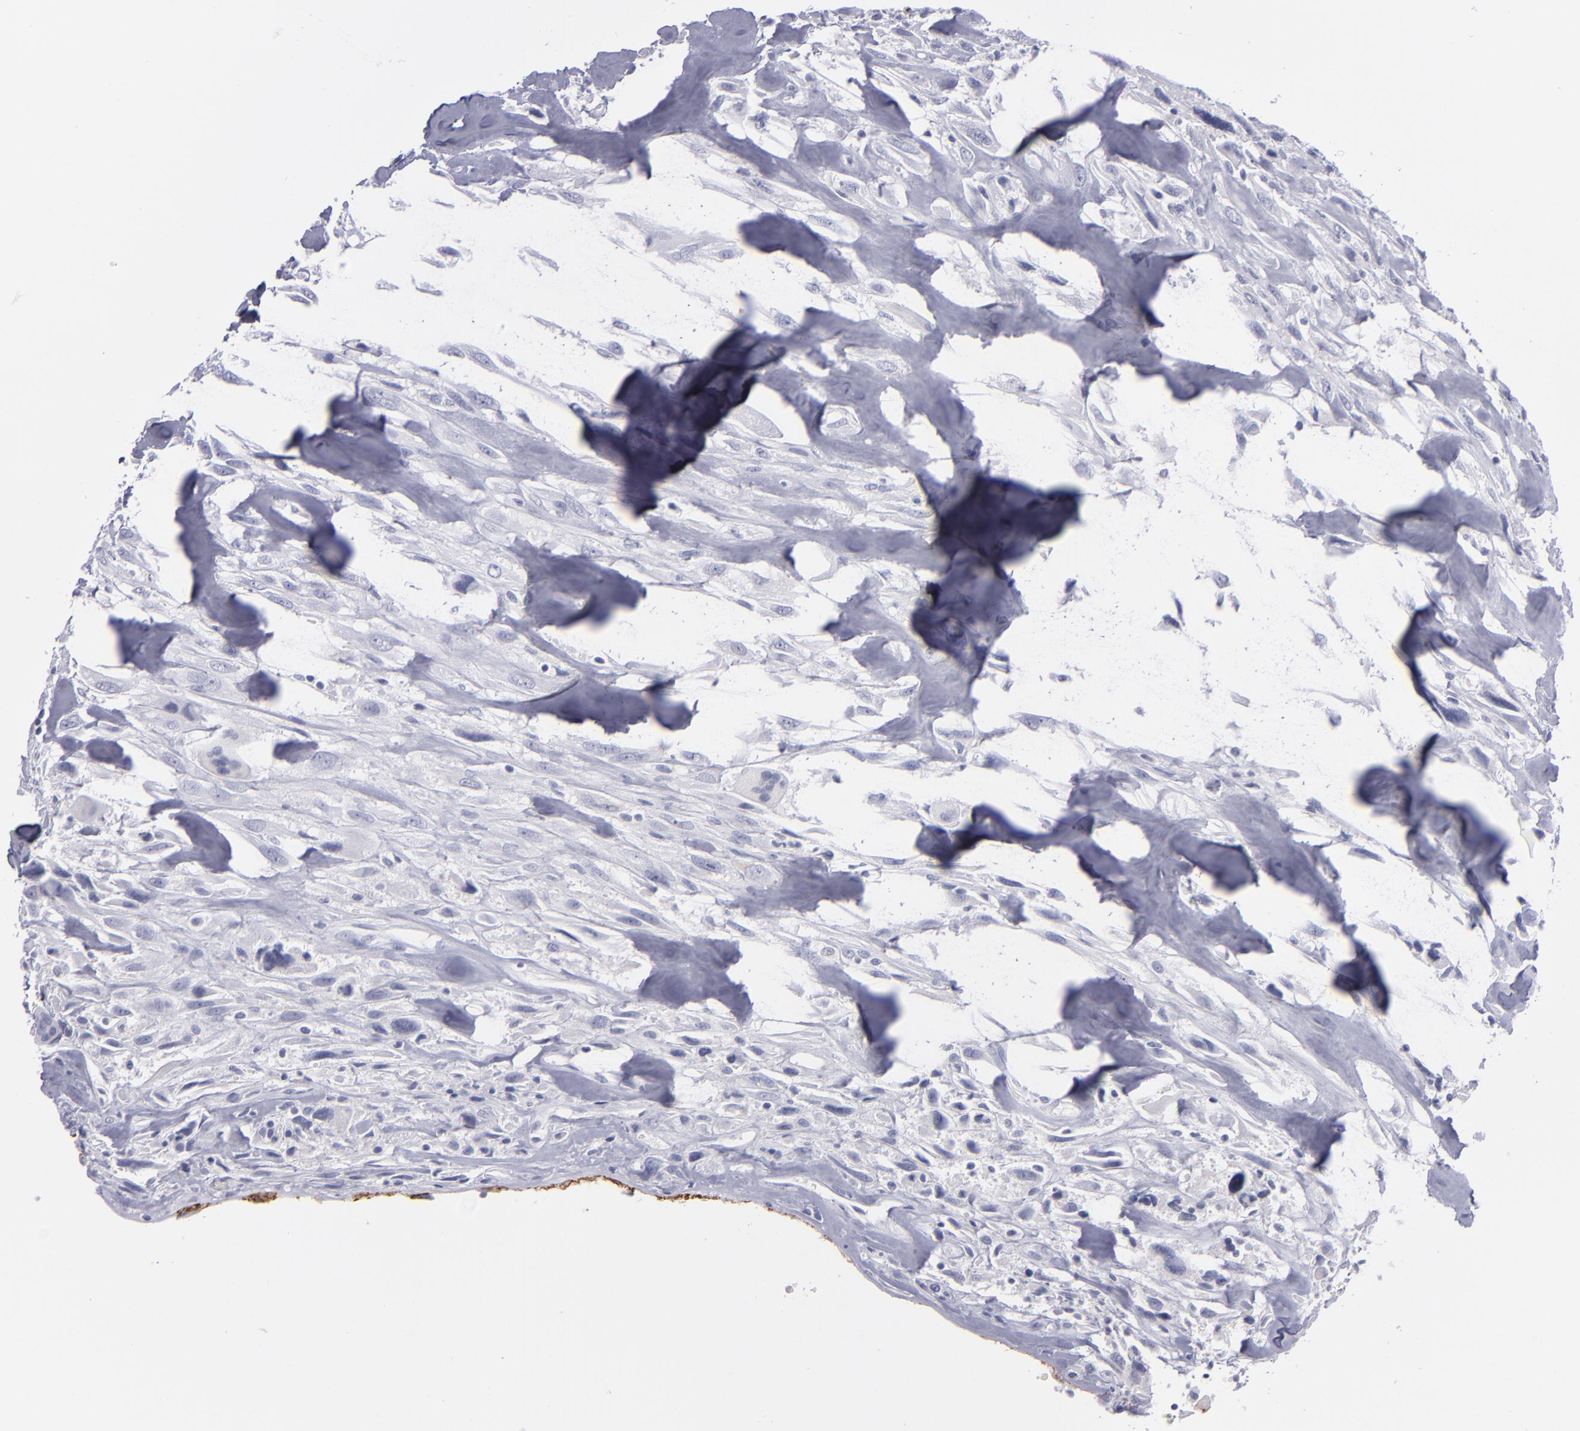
{"staining": {"intensity": "negative", "quantity": "none", "location": "none"}, "tissue": "breast cancer", "cell_type": "Tumor cells", "image_type": "cancer", "snomed": [{"axis": "morphology", "description": "Neoplasm, malignant, NOS"}, {"axis": "topography", "description": "Breast"}], "caption": "An IHC photomicrograph of breast cancer (malignant neoplasm) is shown. There is no staining in tumor cells of breast cancer (malignant neoplasm).", "gene": "ITGB4", "patient": {"sex": "female", "age": 50}}